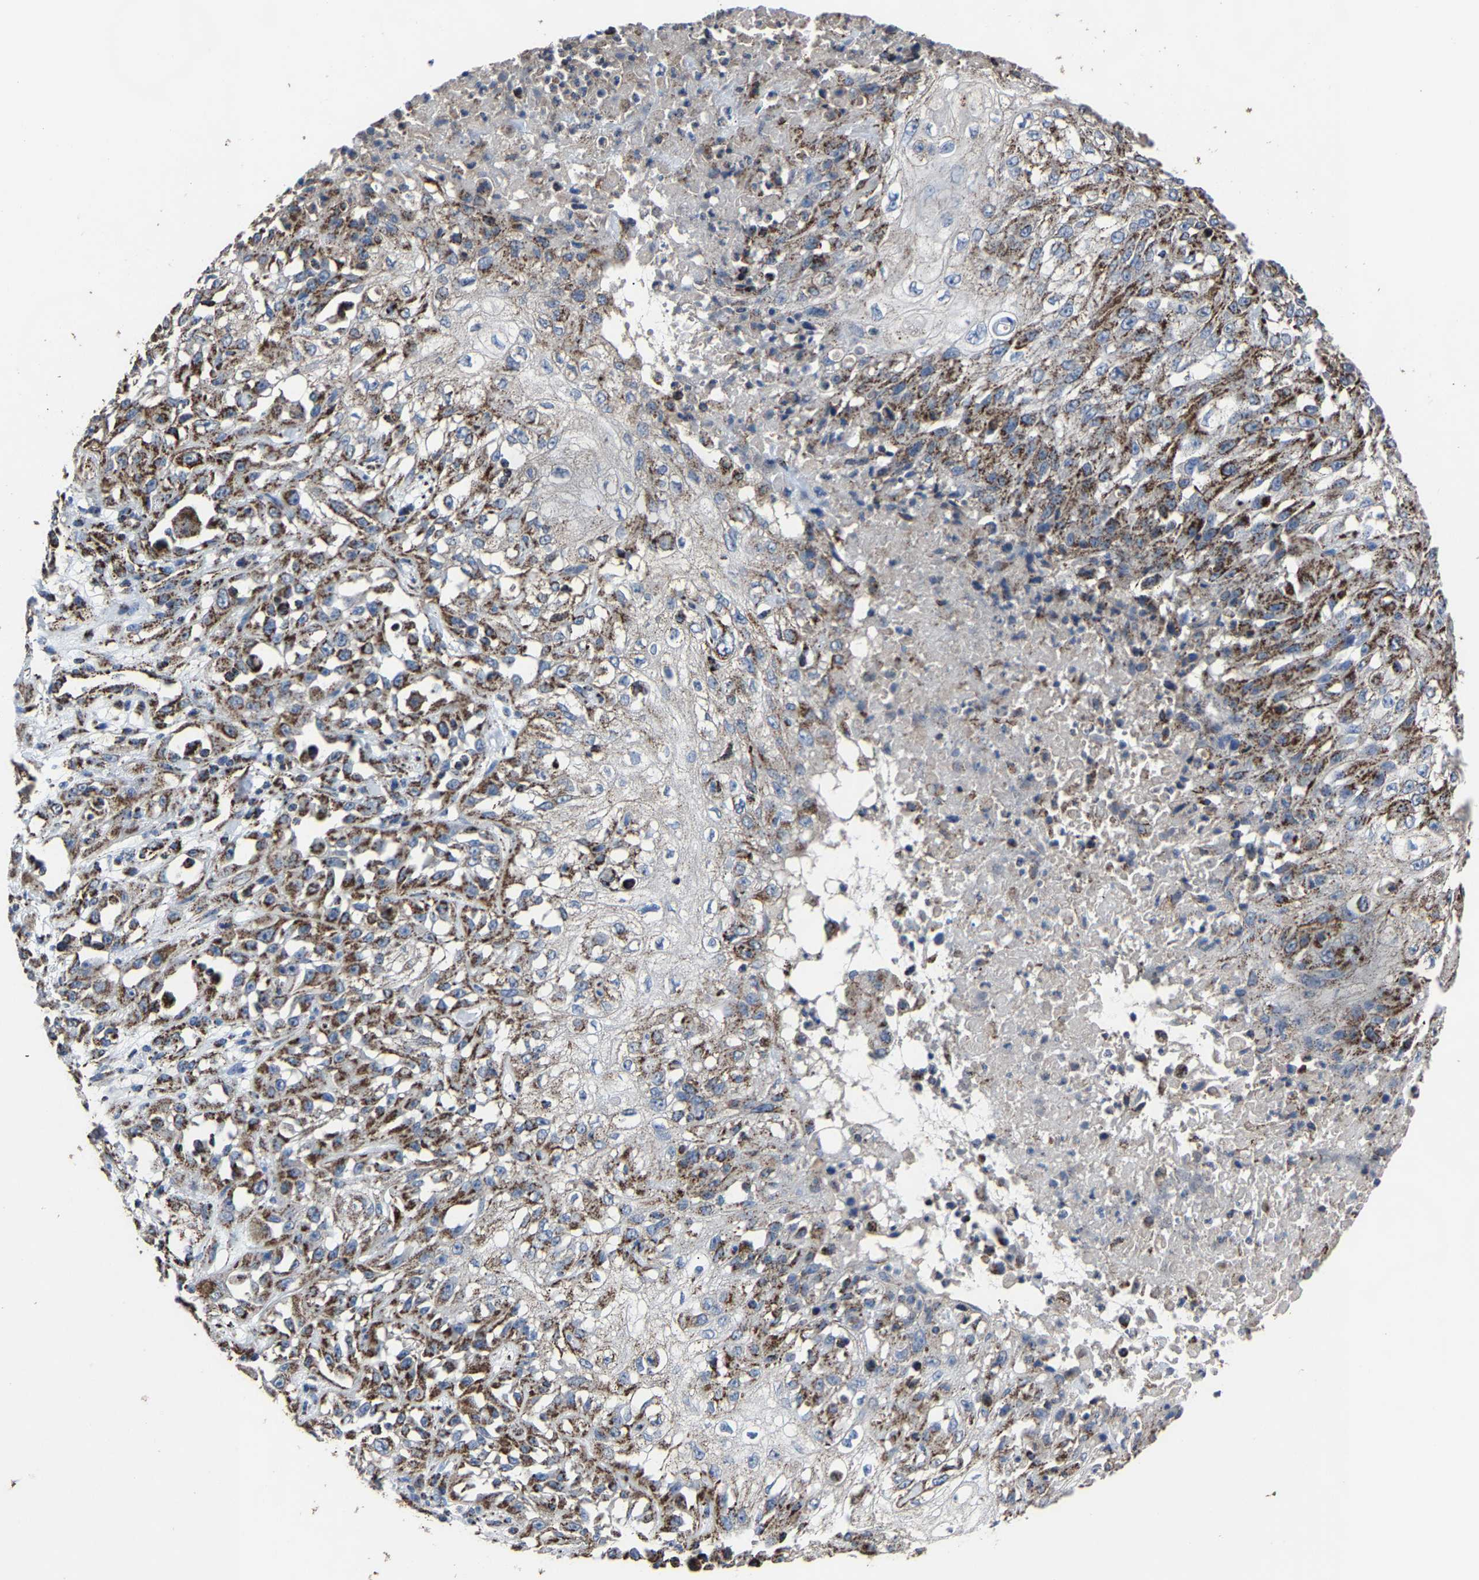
{"staining": {"intensity": "strong", "quantity": ">75%", "location": "cytoplasmic/membranous"}, "tissue": "skin cancer", "cell_type": "Tumor cells", "image_type": "cancer", "snomed": [{"axis": "morphology", "description": "Squamous cell carcinoma, NOS"}, {"axis": "morphology", "description": "Squamous cell carcinoma, metastatic, NOS"}, {"axis": "topography", "description": "Skin"}, {"axis": "topography", "description": "Lymph node"}], "caption": "Protein analysis of skin metastatic squamous cell carcinoma tissue reveals strong cytoplasmic/membranous staining in approximately >75% of tumor cells.", "gene": "NDUFV3", "patient": {"sex": "male", "age": 75}}